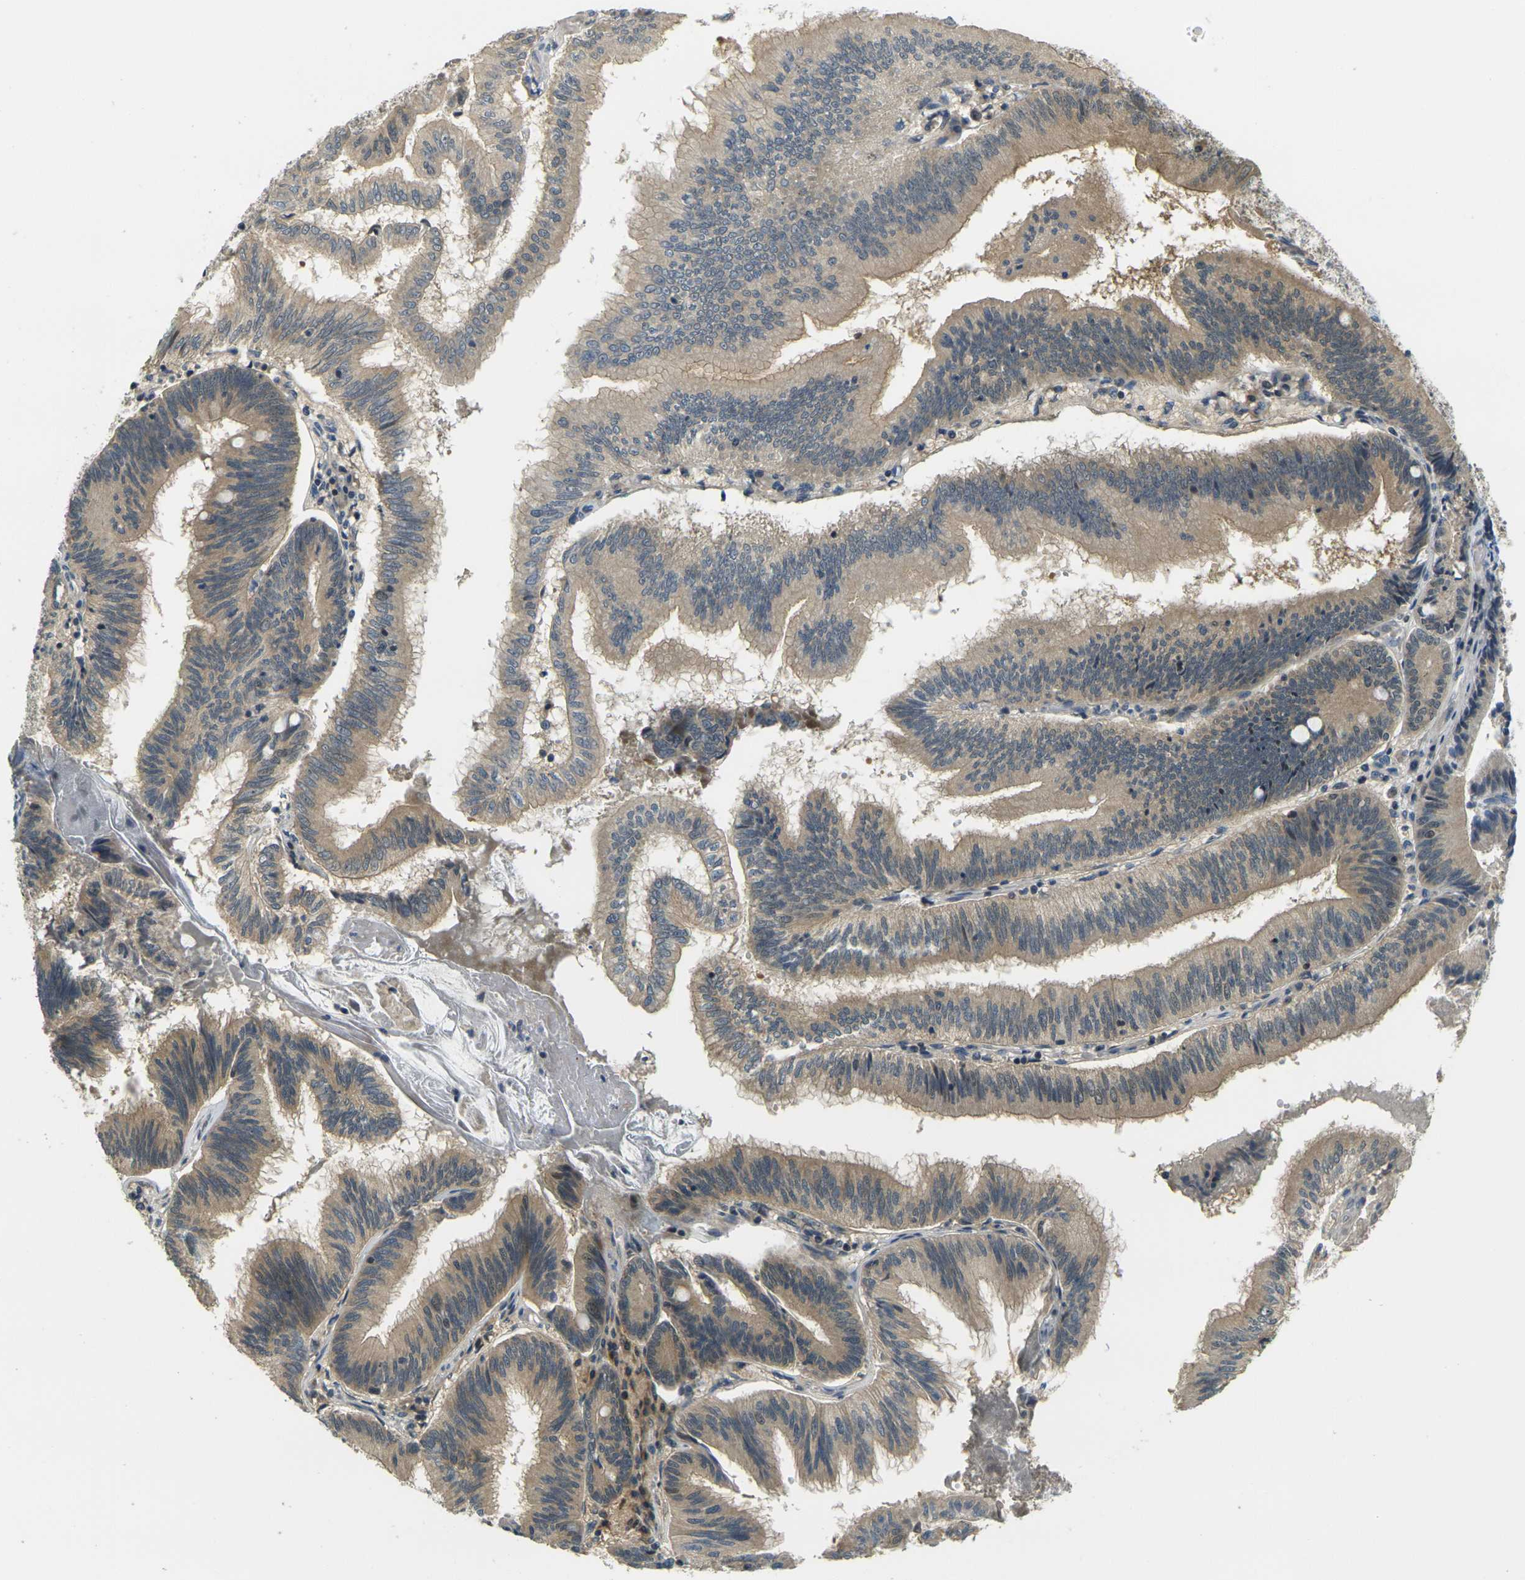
{"staining": {"intensity": "moderate", "quantity": ">75%", "location": "cytoplasmic/membranous"}, "tissue": "pancreatic cancer", "cell_type": "Tumor cells", "image_type": "cancer", "snomed": [{"axis": "morphology", "description": "Adenocarcinoma, NOS"}, {"axis": "topography", "description": "Pancreas"}], "caption": "Immunohistochemical staining of adenocarcinoma (pancreatic) exhibits medium levels of moderate cytoplasmic/membranous protein positivity in approximately >75% of tumor cells.", "gene": "KLHL8", "patient": {"sex": "male", "age": 82}}